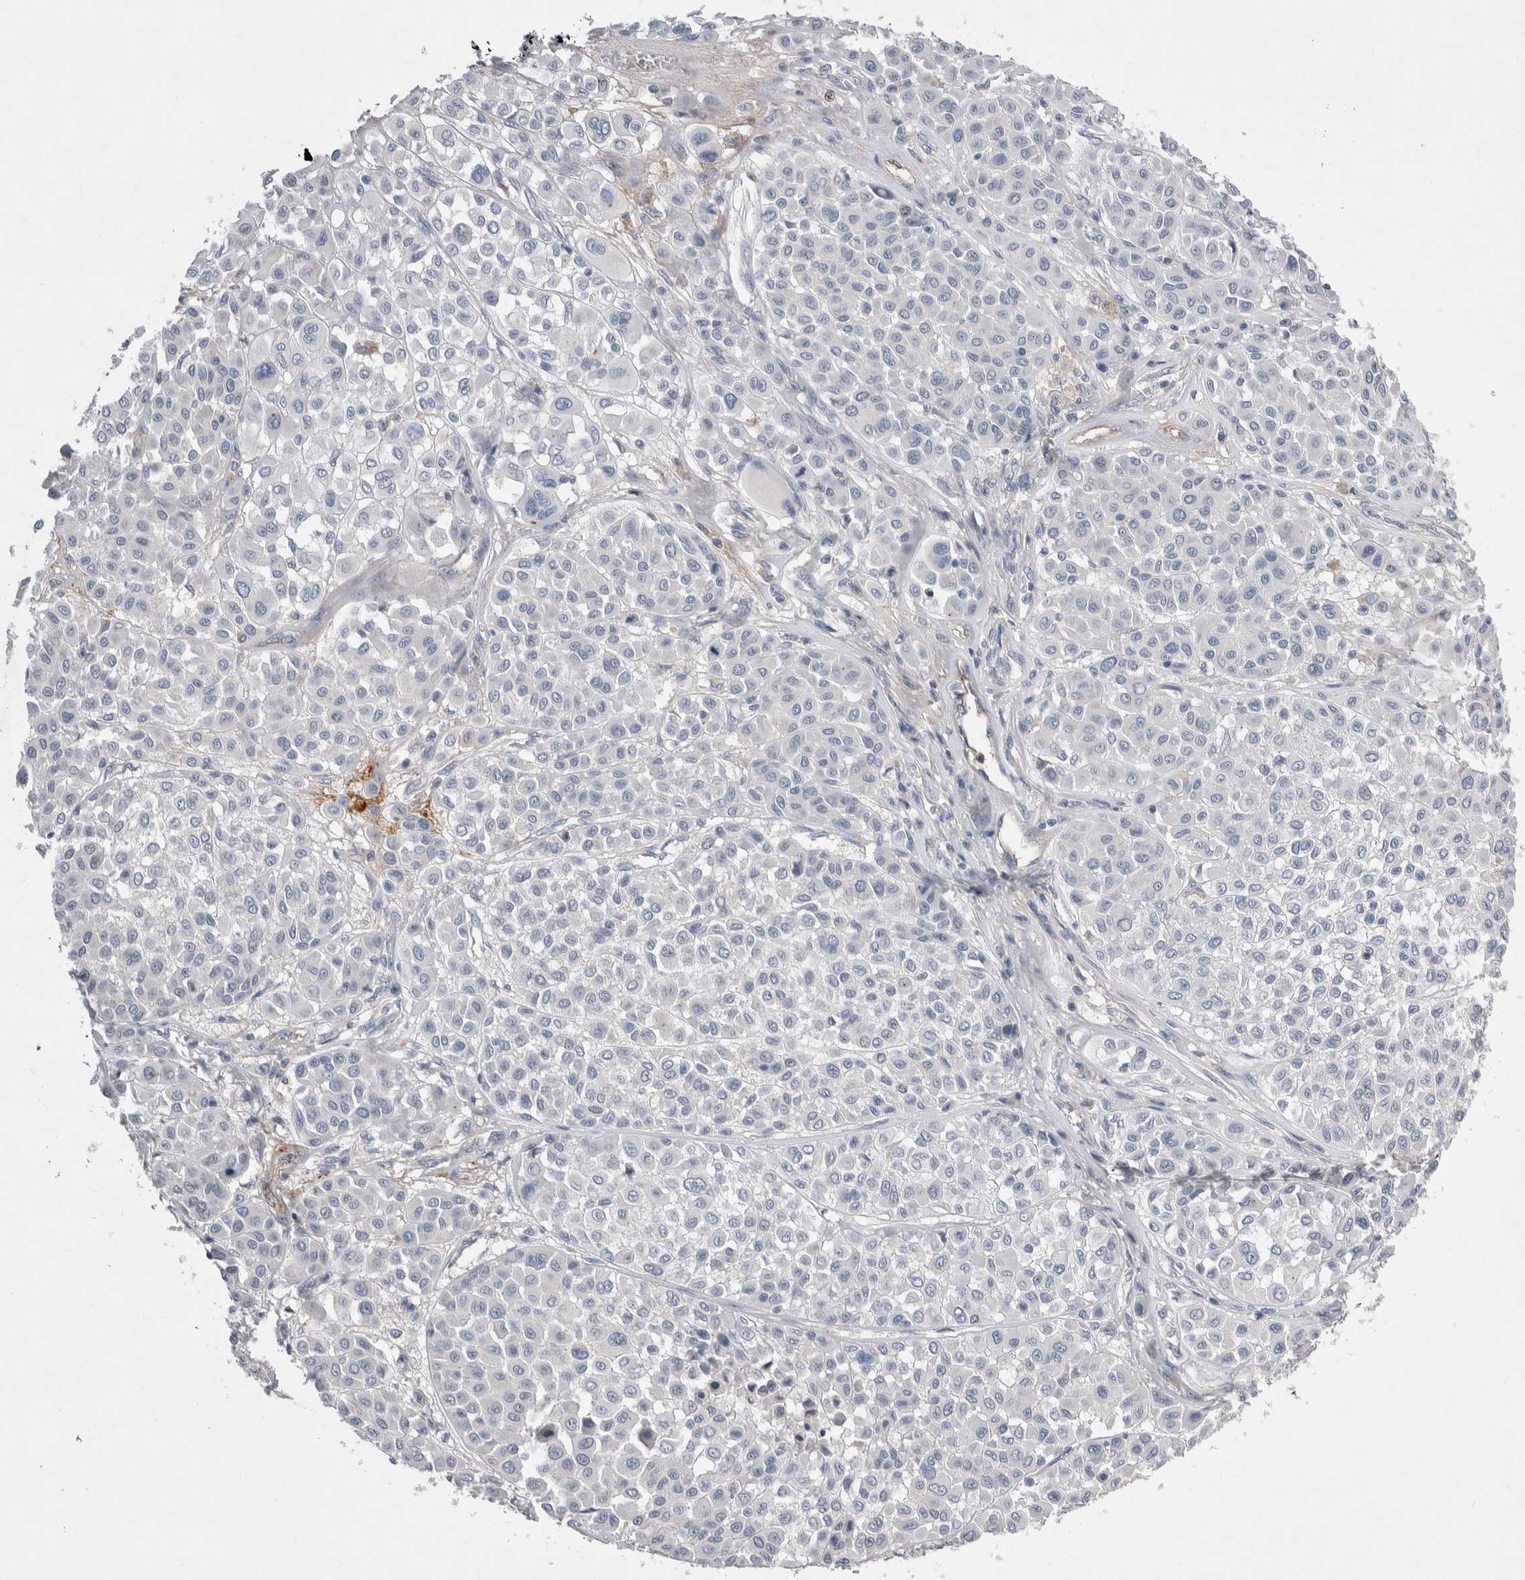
{"staining": {"intensity": "negative", "quantity": "none", "location": "none"}, "tissue": "melanoma", "cell_type": "Tumor cells", "image_type": "cancer", "snomed": [{"axis": "morphology", "description": "Malignant melanoma, Metastatic site"}, {"axis": "topography", "description": "Soft tissue"}], "caption": "Tumor cells are negative for brown protein staining in melanoma. (Brightfield microscopy of DAB (3,3'-diaminobenzidine) immunohistochemistry (IHC) at high magnification).", "gene": "CEP131", "patient": {"sex": "male", "age": 41}}